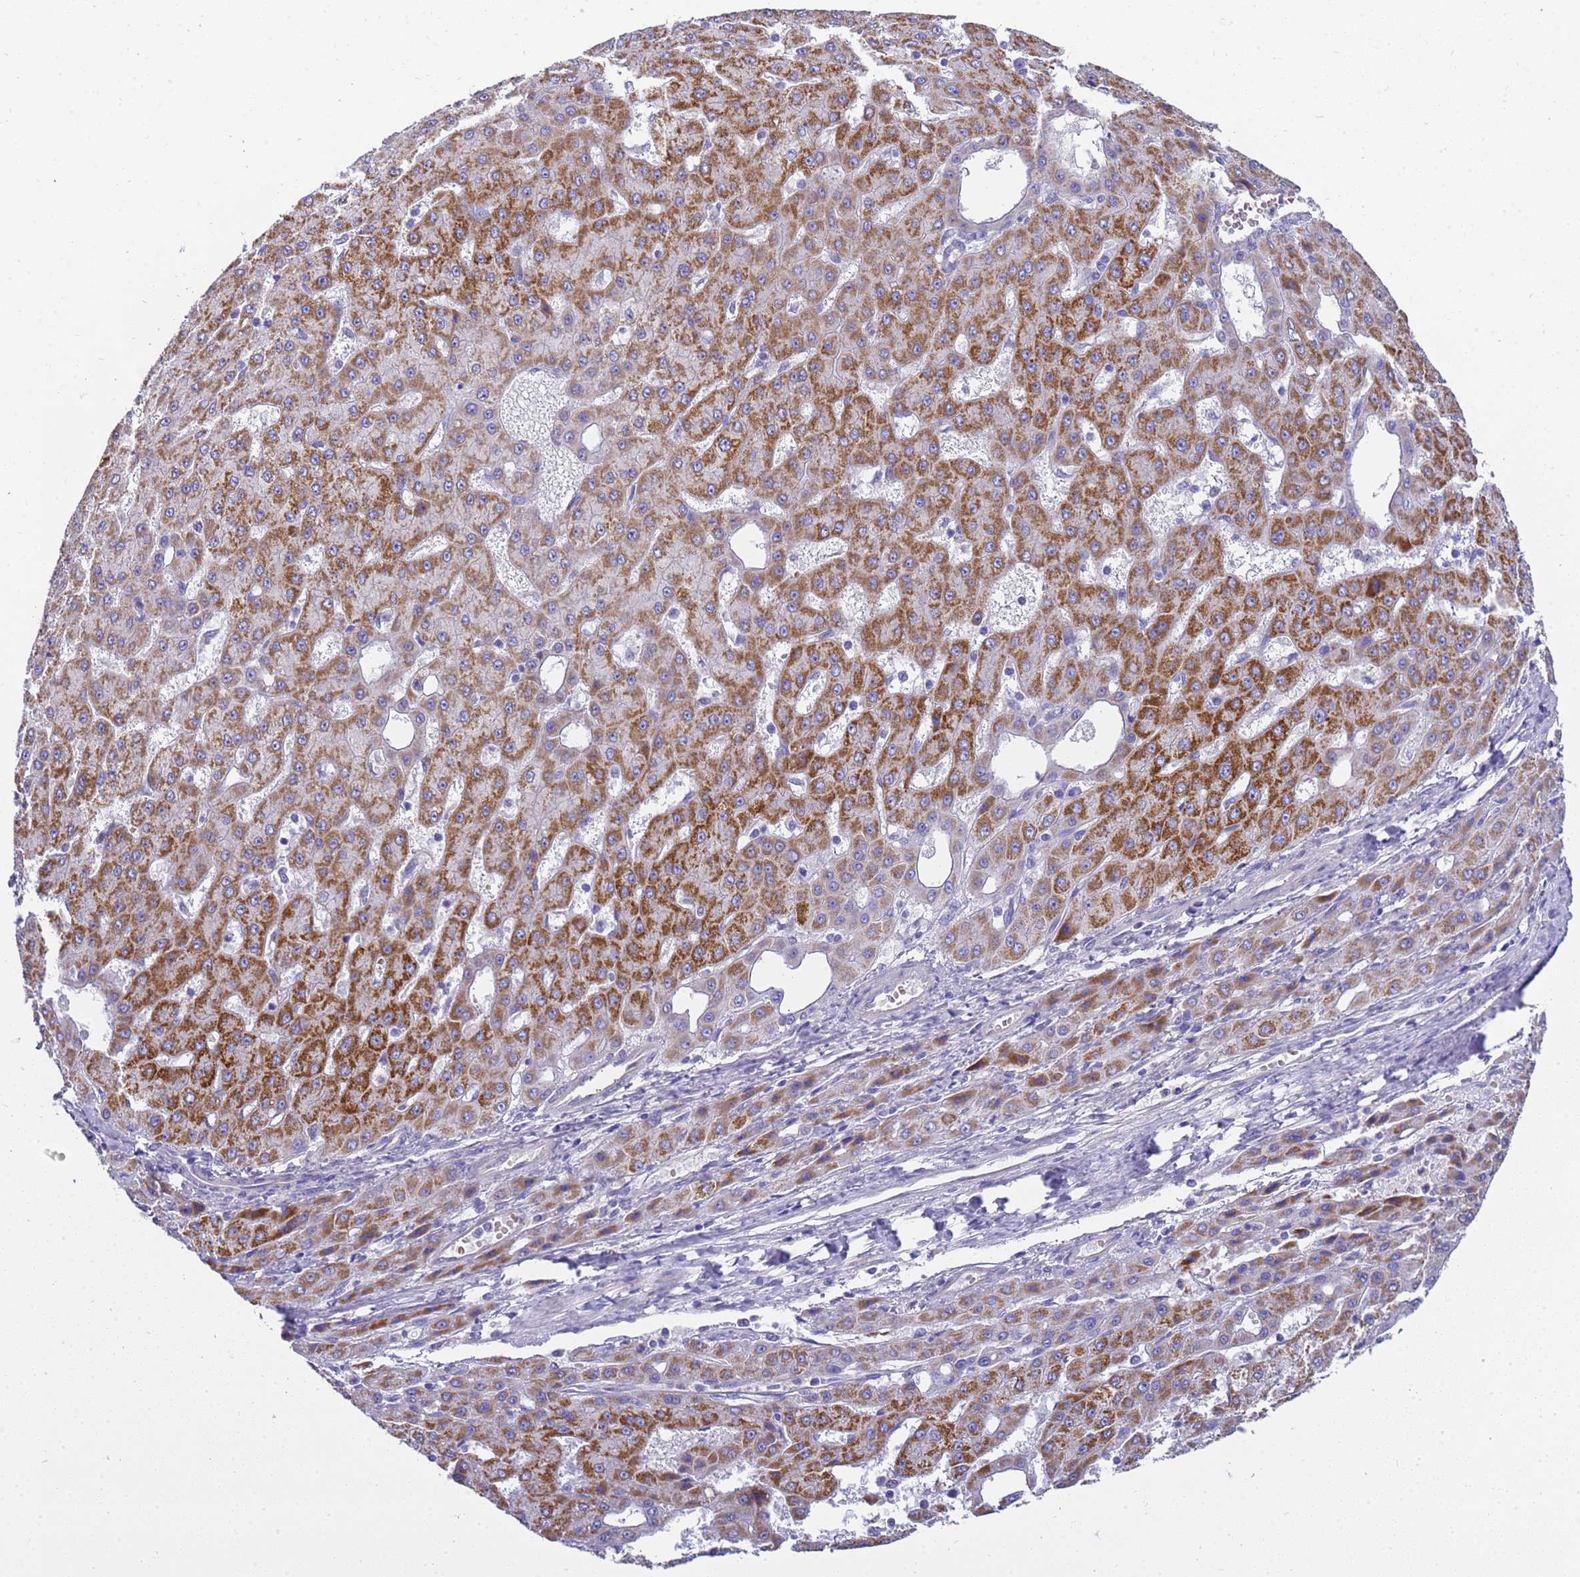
{"staining": {"intensity": "strong", "quantity": "25%-75%", "location": "cytoplasmic/membranous"}, "tissue": "liver cancer", "cell_type": "Tumor cells", "image_type": "cancer", "snomed": [{"axis": "morphology", "description": "Carcinoma, Hepatocellular, NOS"}, {"axis": "topography", "description": "Liver"}], "caption": "Protein analysis of liver cancer tissue shows strong cytoplasmic/membranous positivity in about 25%-75% of tumor cells.", "gene": "RIPPLY2", "patient": {"sex": "male", "age": 47}}